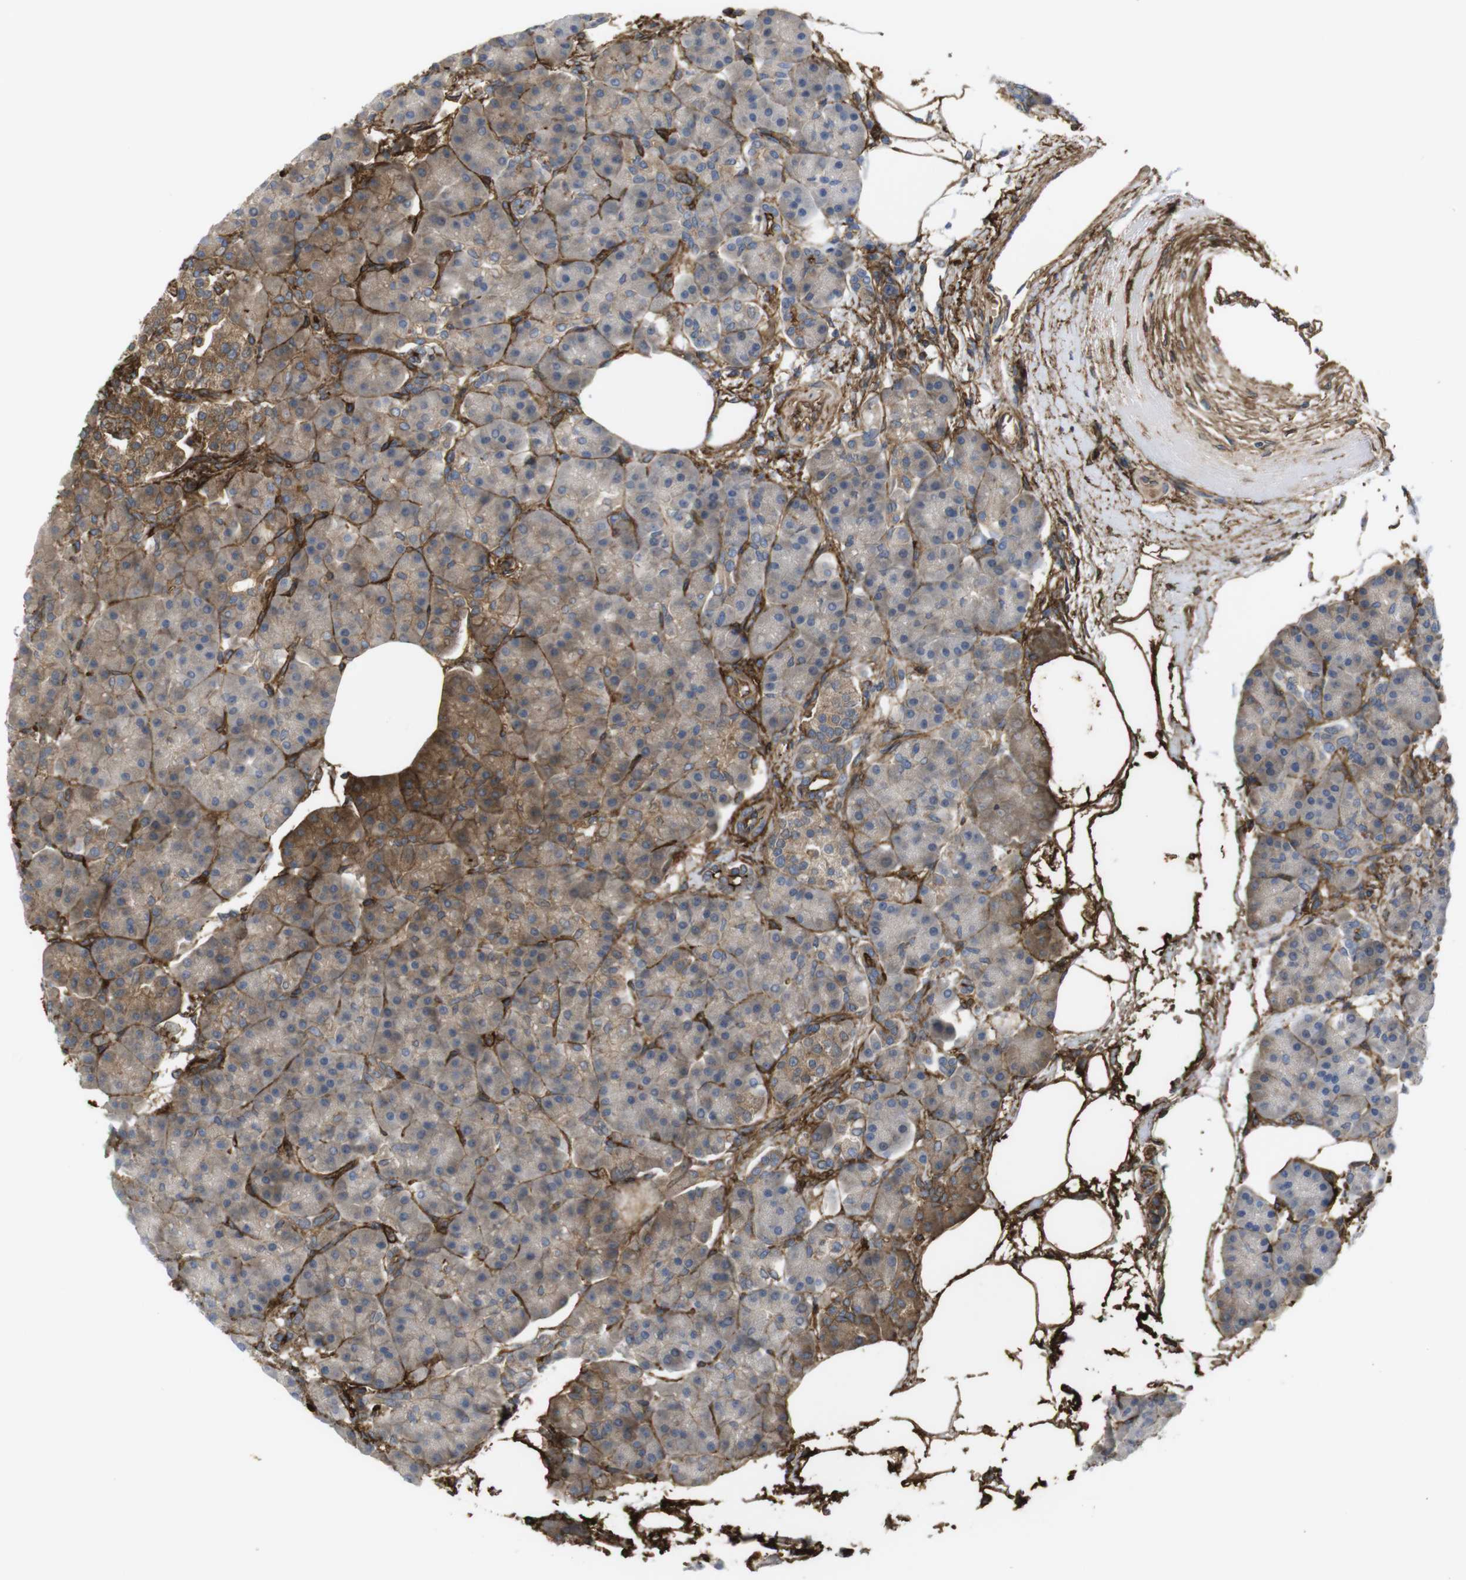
{"staining": {"intensity": "moderate", "quantity": "<25%", "location": "cytoplasmic/membranous"}, "tissue": "pancreas", "cell_type": "Exocrine glandular cells", "image_type": "normal", "snomed": [{"axis": "morphology", "description": "Normal tissue, NOS"}, {"axis": "topography", "description": "Pancreas"}], "caption": "This is an image of IHC staining of normal pancreas, which shows moderate expression in the cytoplasmic/membranous of exocrine glandular cells.", "gene": "CYBRD1", "patient": {"sex": "female", "age": 70}}